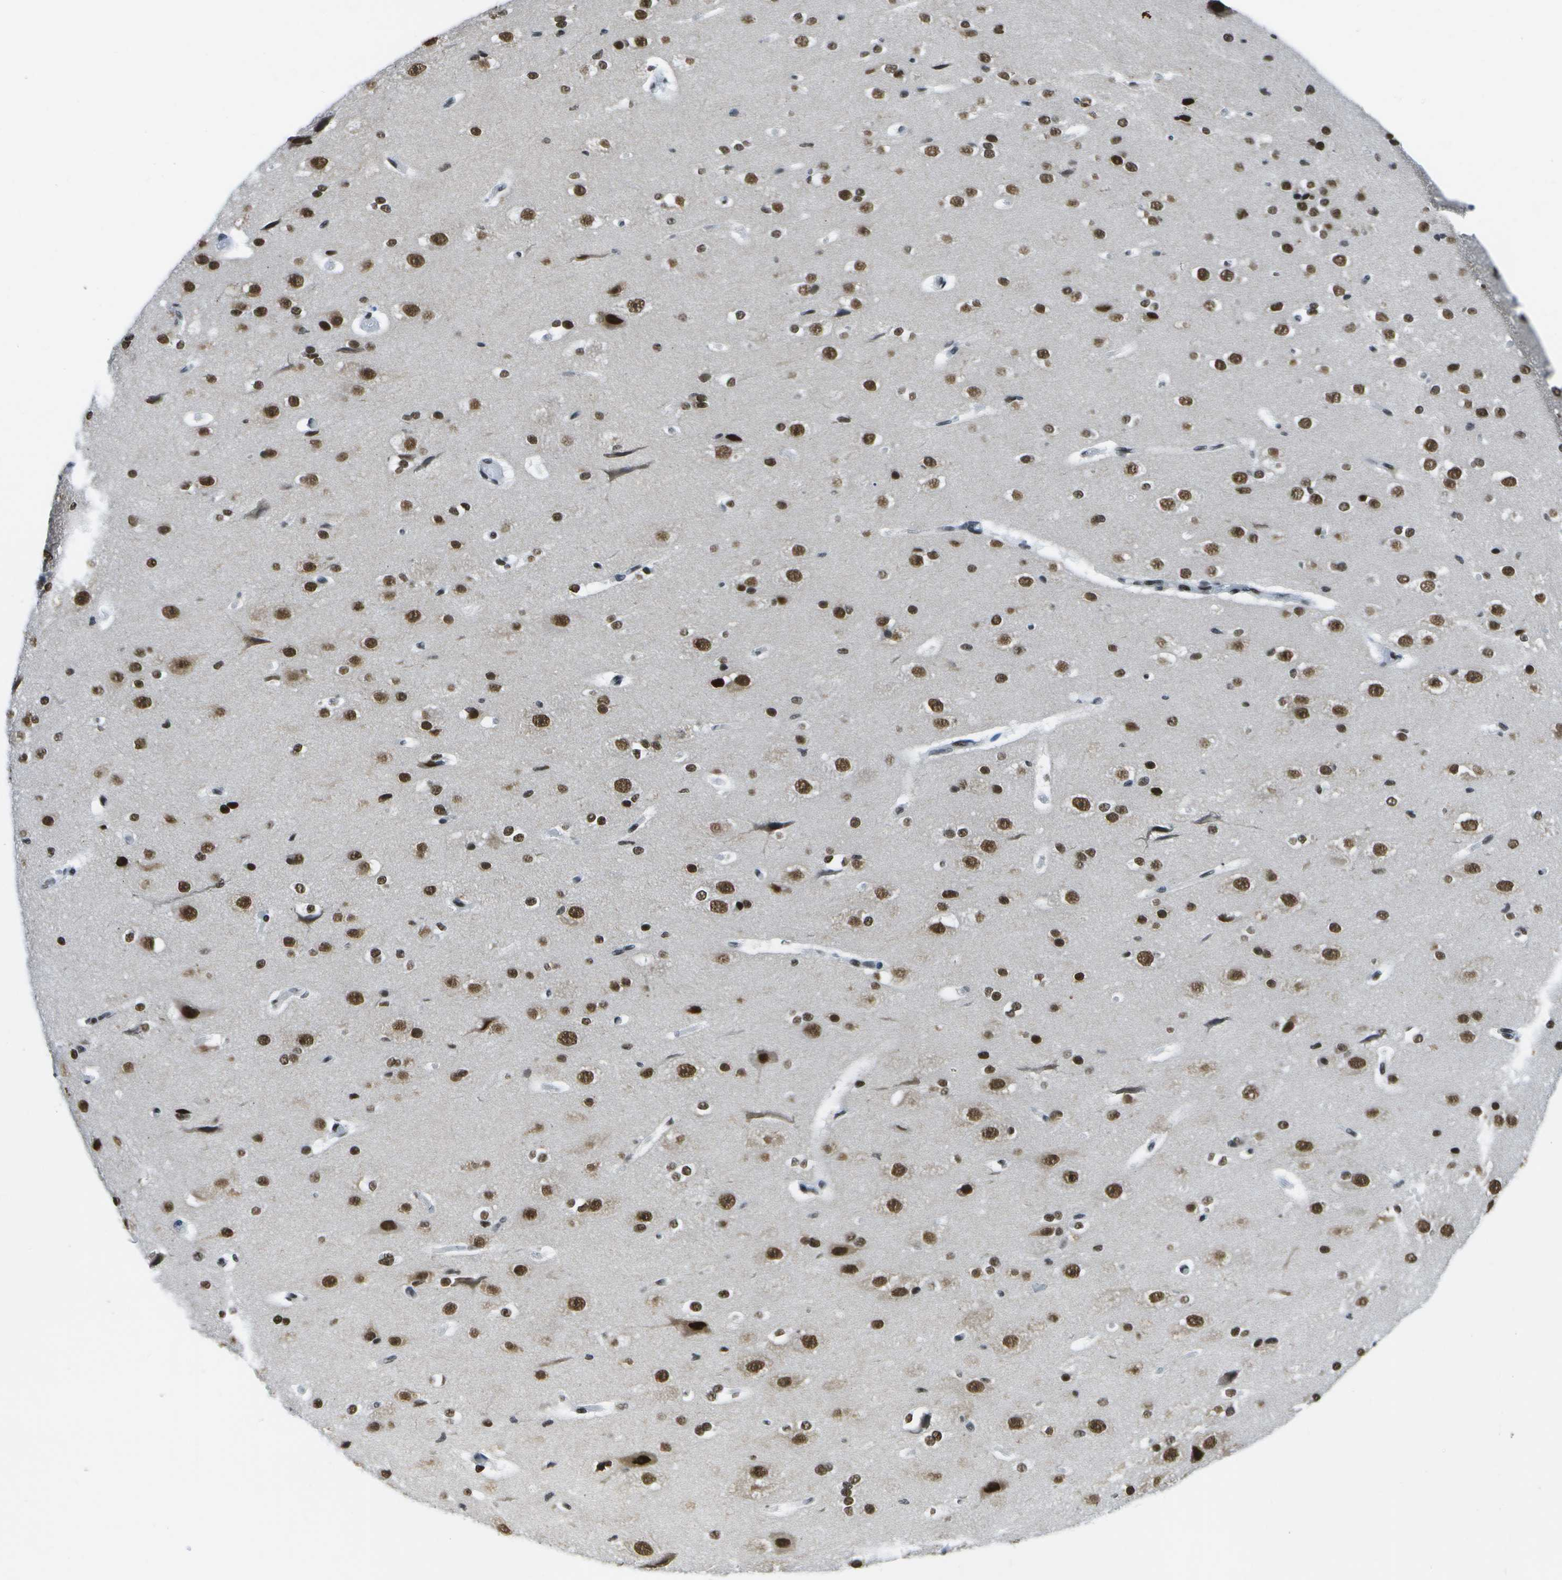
{"staining": {"intensity": "moderate", "quantity": "25%-75%", "location": "nuclear"}, "tissue": "cerebral cortex", "cell_type": "Endothelial cells", "image_type": "normal", "snomed": [{"axis": "morphology", "description": "Normal tissue, NOS"}, {"axis": "morphology", "description": "Developmental malformation"}, {"axis": "topography", "description": "Cerebral cortex"}], "caption": "Immunohistochemistry photomicrograph of benign cerebral cortex: cerebral cortex stained using immunohistochemistry exhibits medium levels of moderate protein expression localized specifically in the nuclear of endothelial cells, appearing as a nuclear brown color.", "gene": "NSRP1", "patient": {"sex": "female", "age": 30}}